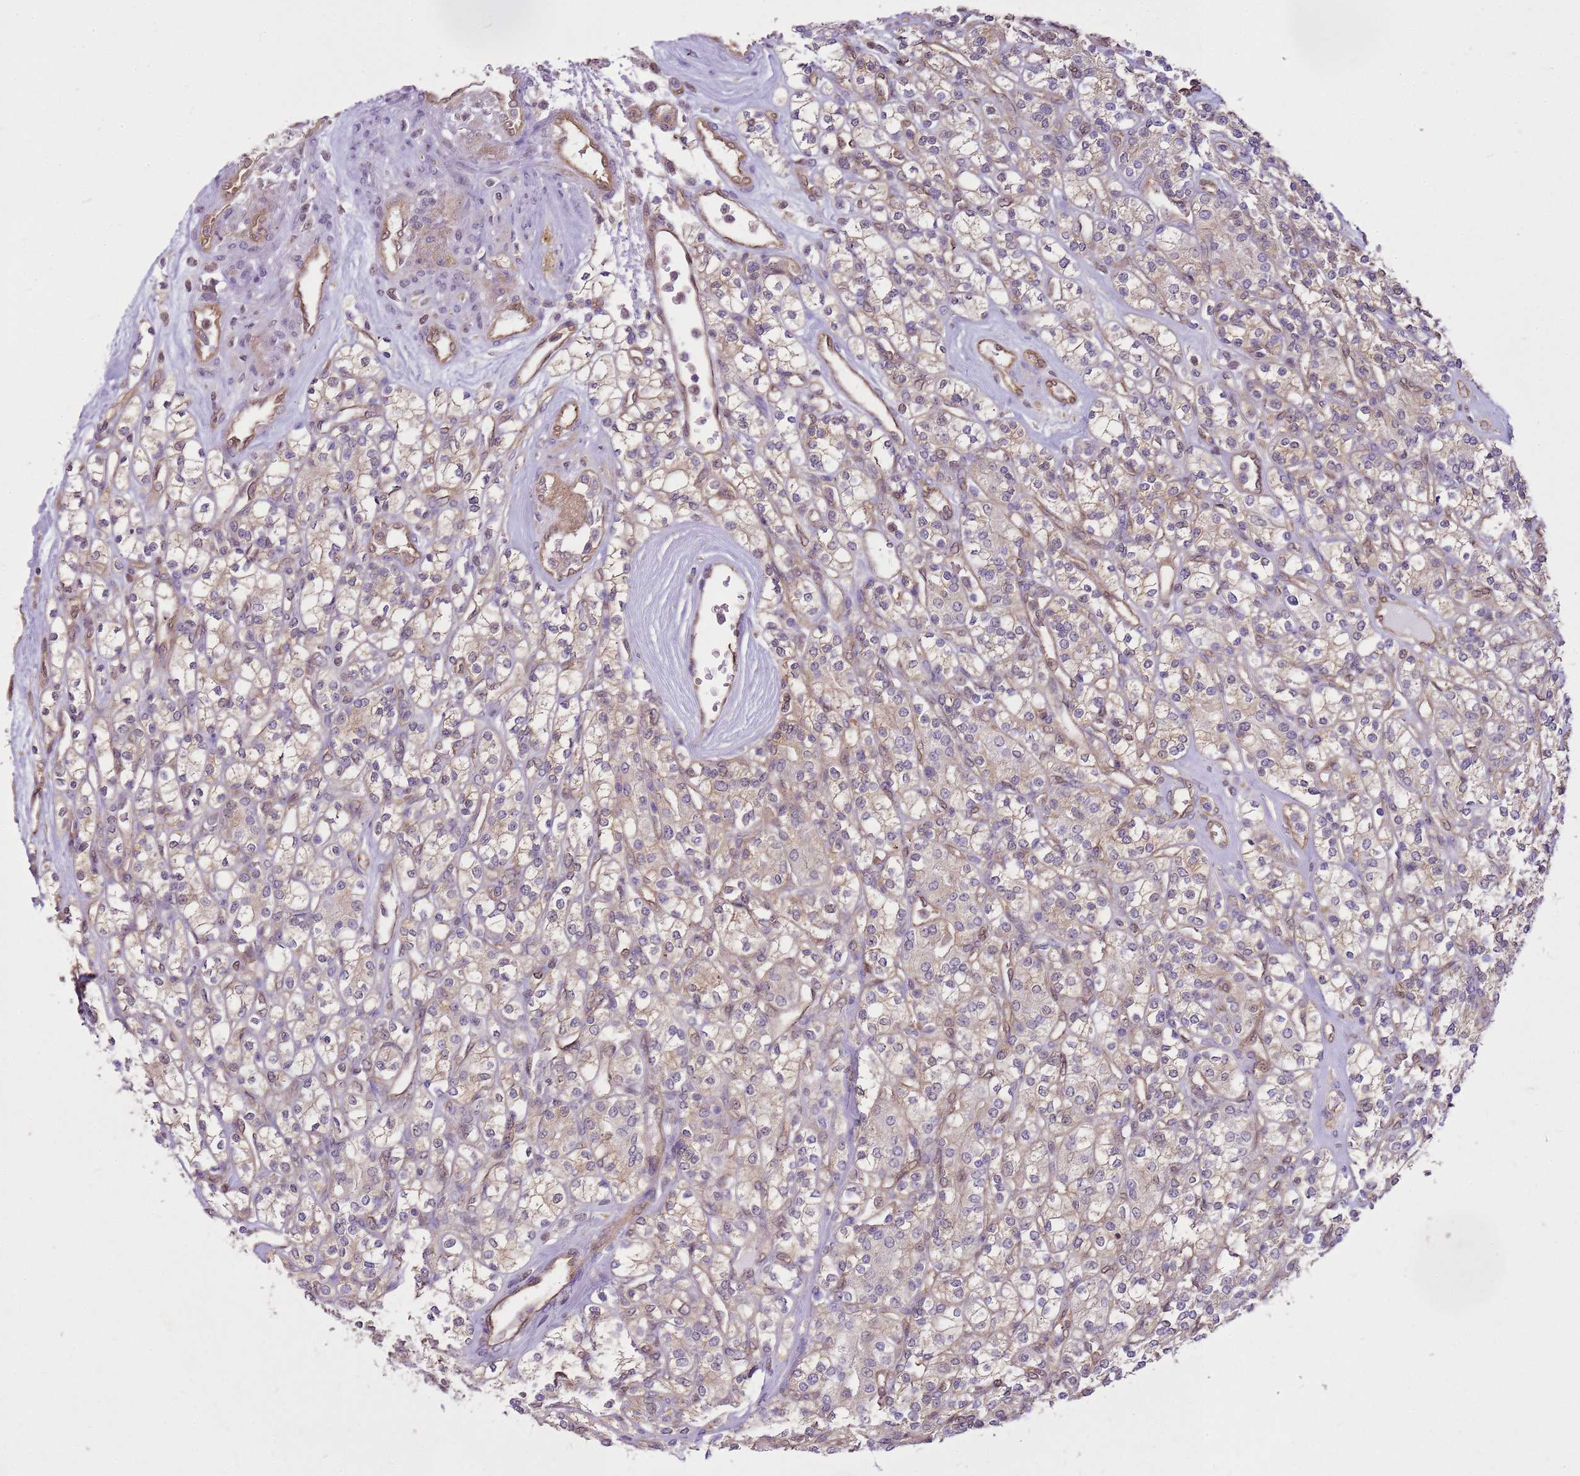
{"staining": {"intensity": "weak", "quantity": "25%-75%", "location": "cytoplasmic/membranous"}, "tissue": "renal cancer", "cell_type": "Tumor cells", "image_type": "cancer", "snomed": [{"axis": "morphology", "description": "Adenocarcinoma, NOS"}, {"axis": "topography", "description": "Kidney"}], "caption": "Protein analysis of renal cancer tissue shows weak cytoplasmic/membranous staining in about 25%-75% of tumor cells. Nuclei are stained in blue.", "gene": "YWHAE", "patient": {"sex": "male", "age": 77}}